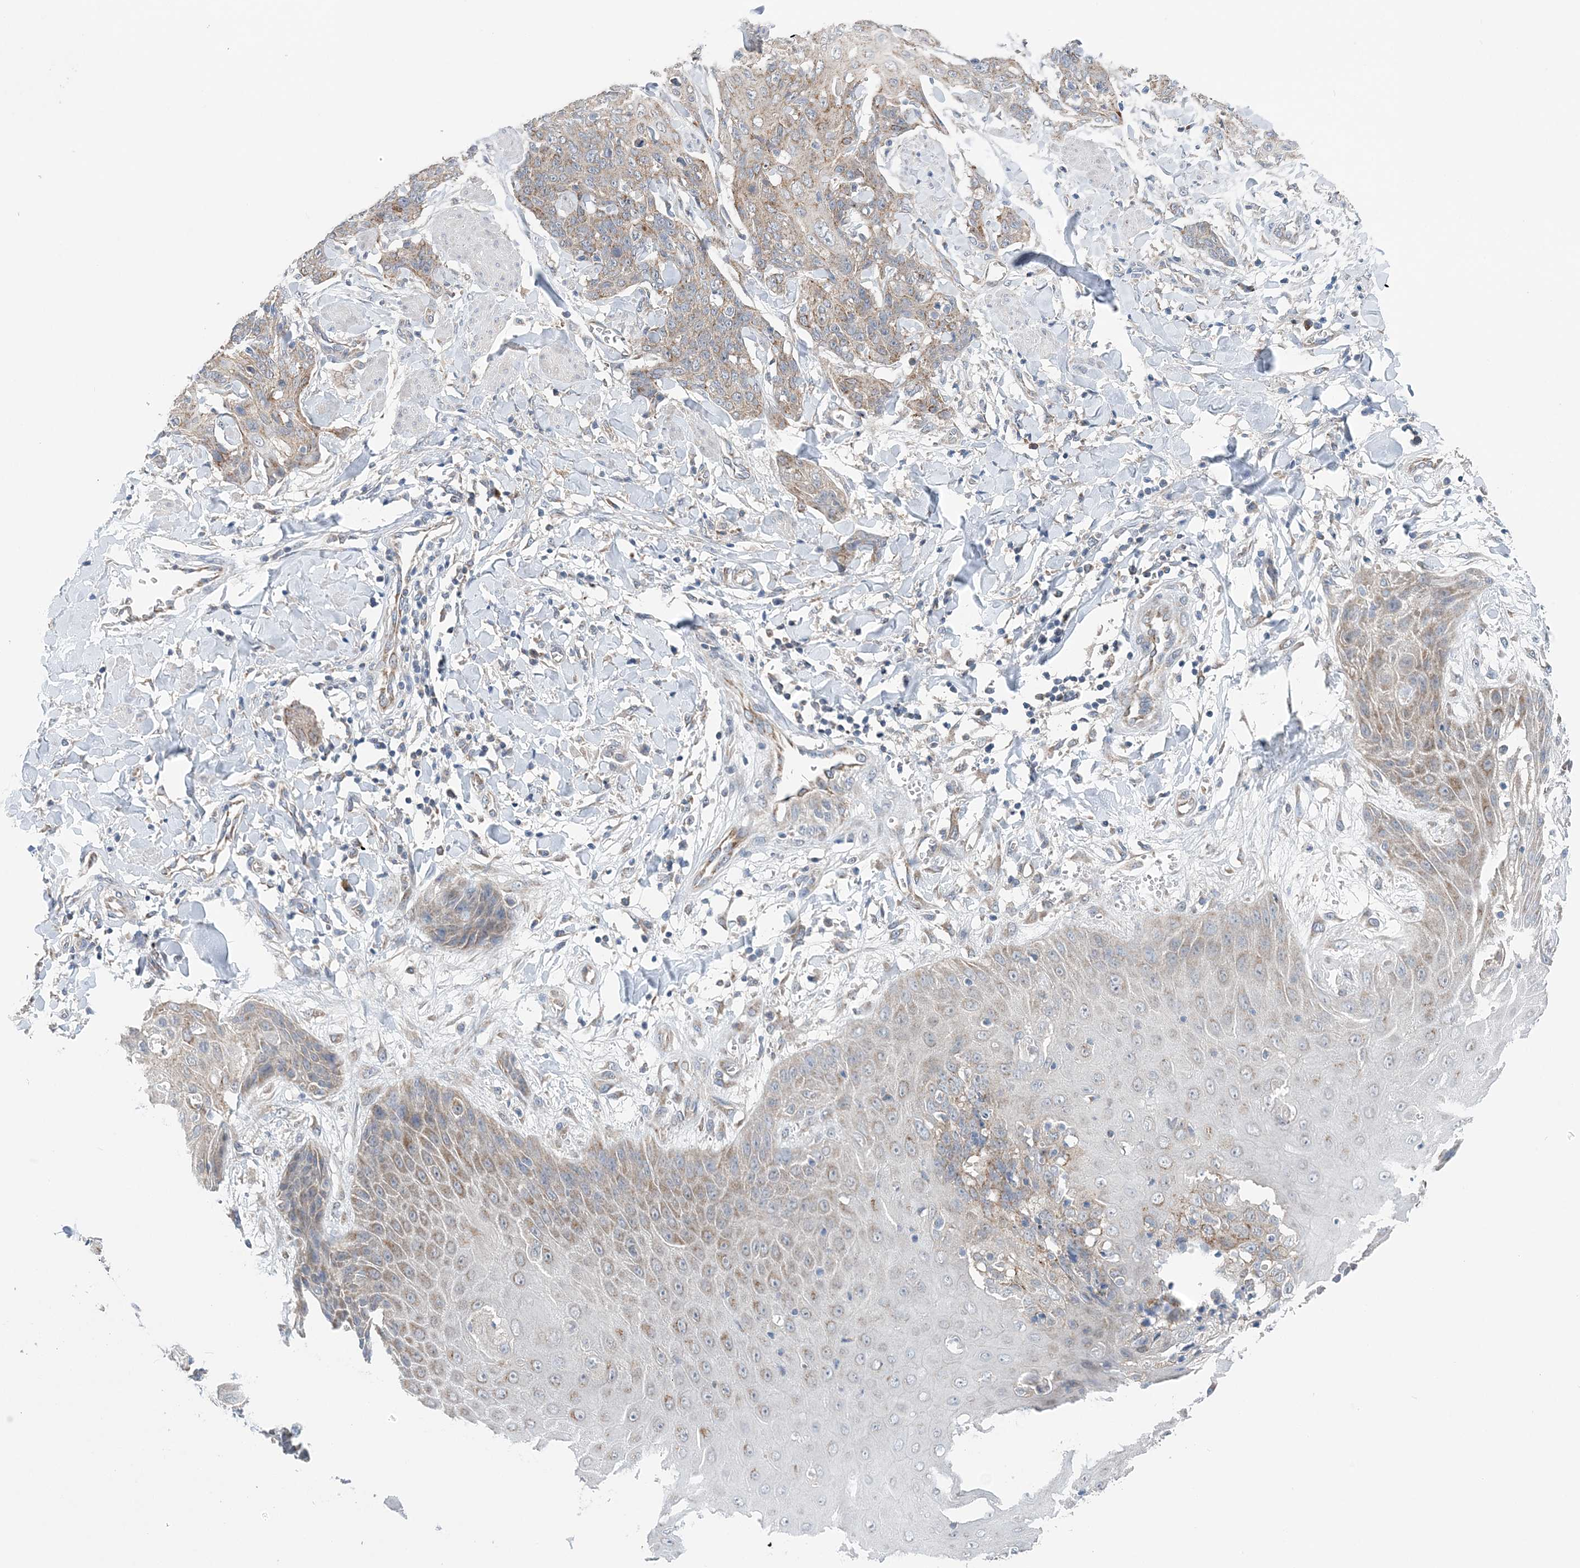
{"staining": {"intensity": "moderate", "quantity": "25%-75%", "location": "cytoplasmic/membranous"}, "tissue": "skin cancer", "cell_type": "Tumor cells", "image_type": "cancer", "snomed": [{"axis": "morphology", "description": "Squamous cell carcinoma, NOS"}, {"axis": "topography", "description": "Skin"}, {"axis": "topography", "description": "Vulva"}], "caption": "An IHC micrograph of neoplastic tissue is shown. Protein staining in brown highlights moderate cytoplasmic/membranous positivity in squamous cell carcinoma (skin) within tumor cells.", "gene": "COPE", "patient": {"sex": "female", "age": 85}}